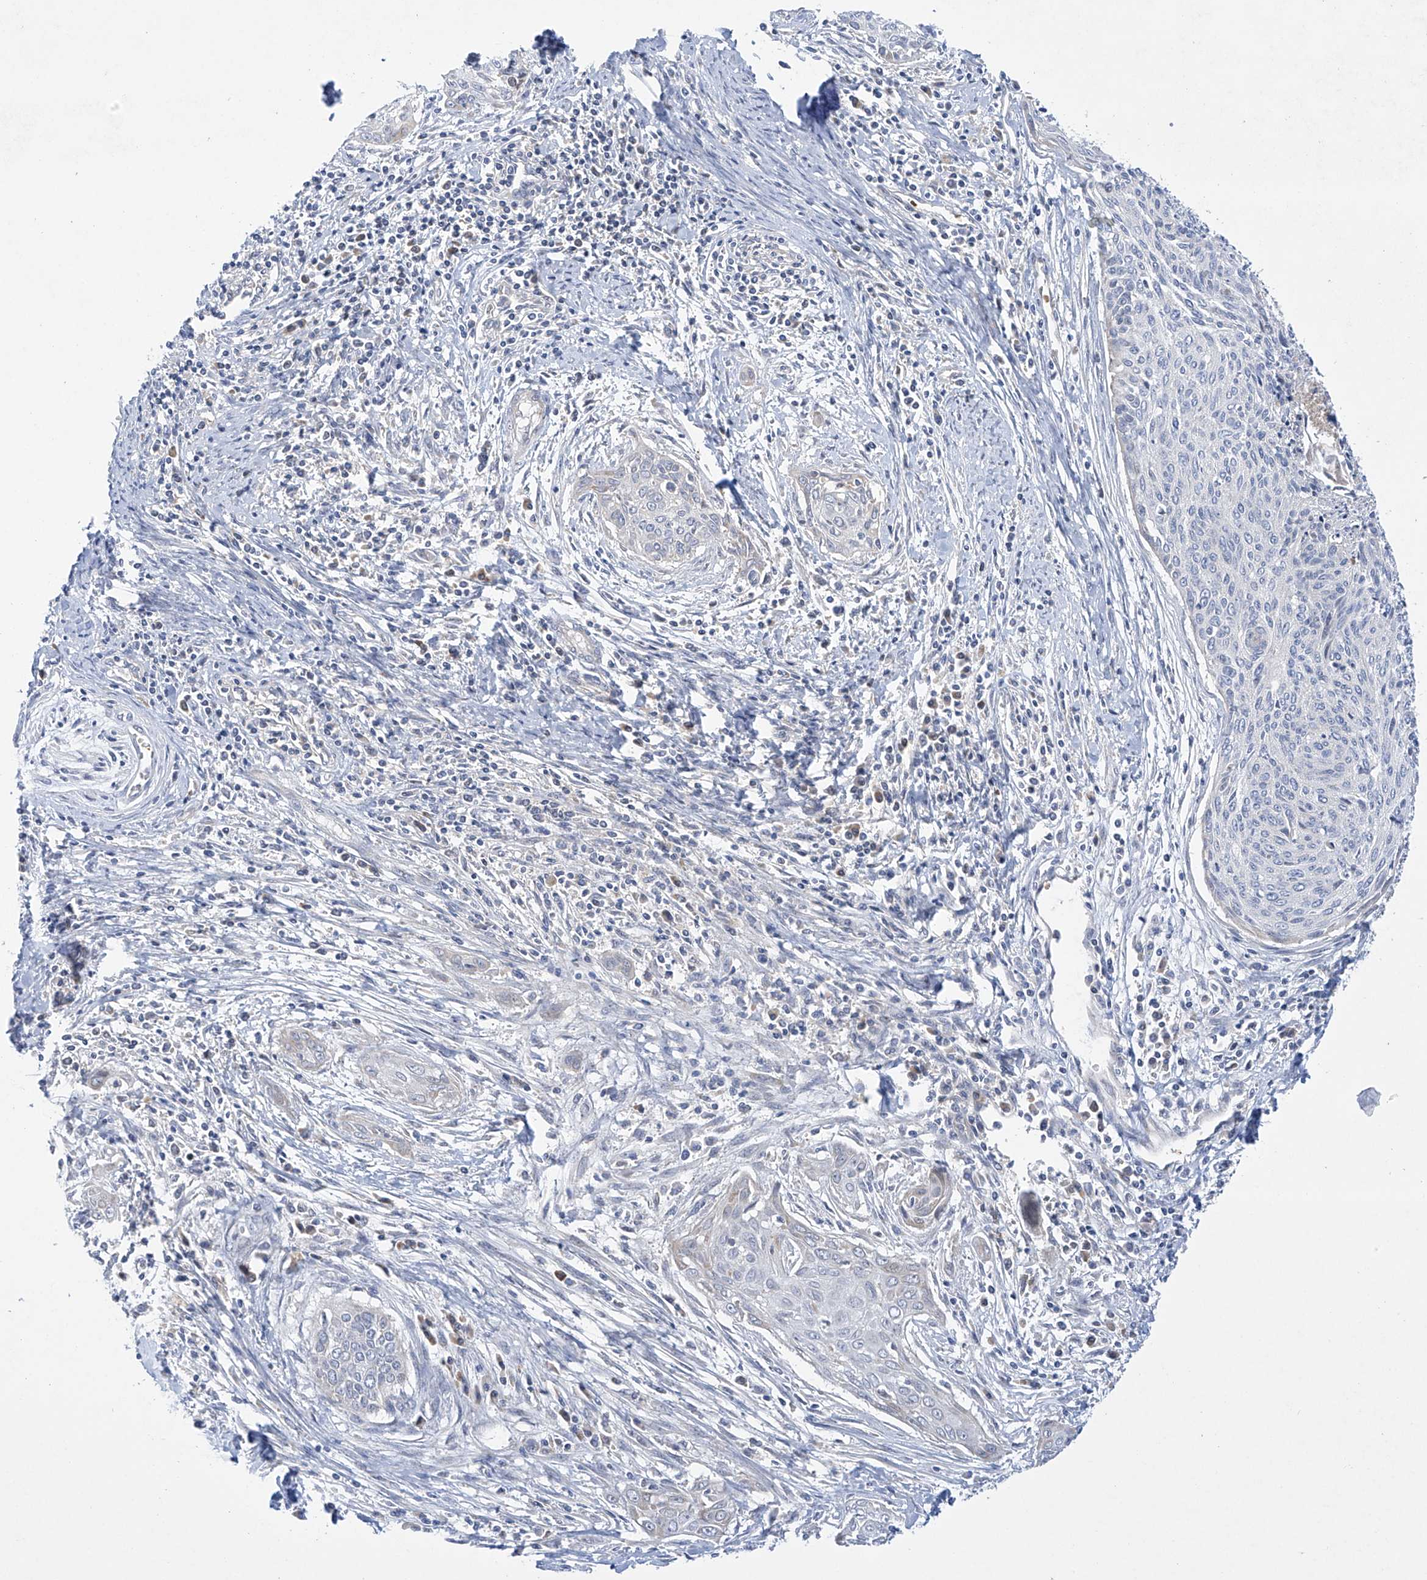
{"staining": {"intensity": "negative", "quantity": "none", "location": "none"}, "tissue": "cervical cancer", "cell_type": "Tumor cells", "image_type": "cancer", "snomed": [{"axis": "morphology", "description": "Squamous cell carcinoma, NOS"}, {"axis": "topography", "description": "Cervix"}], "caption": "Immunohistochemical staining of cervical squamous cell carcinoma reveals no significant staining in tumor cells. (DAB IHC with hematoxylin counter stain).", "gene": "METTL18", "patient": {"sex": "female", "age": 55}}